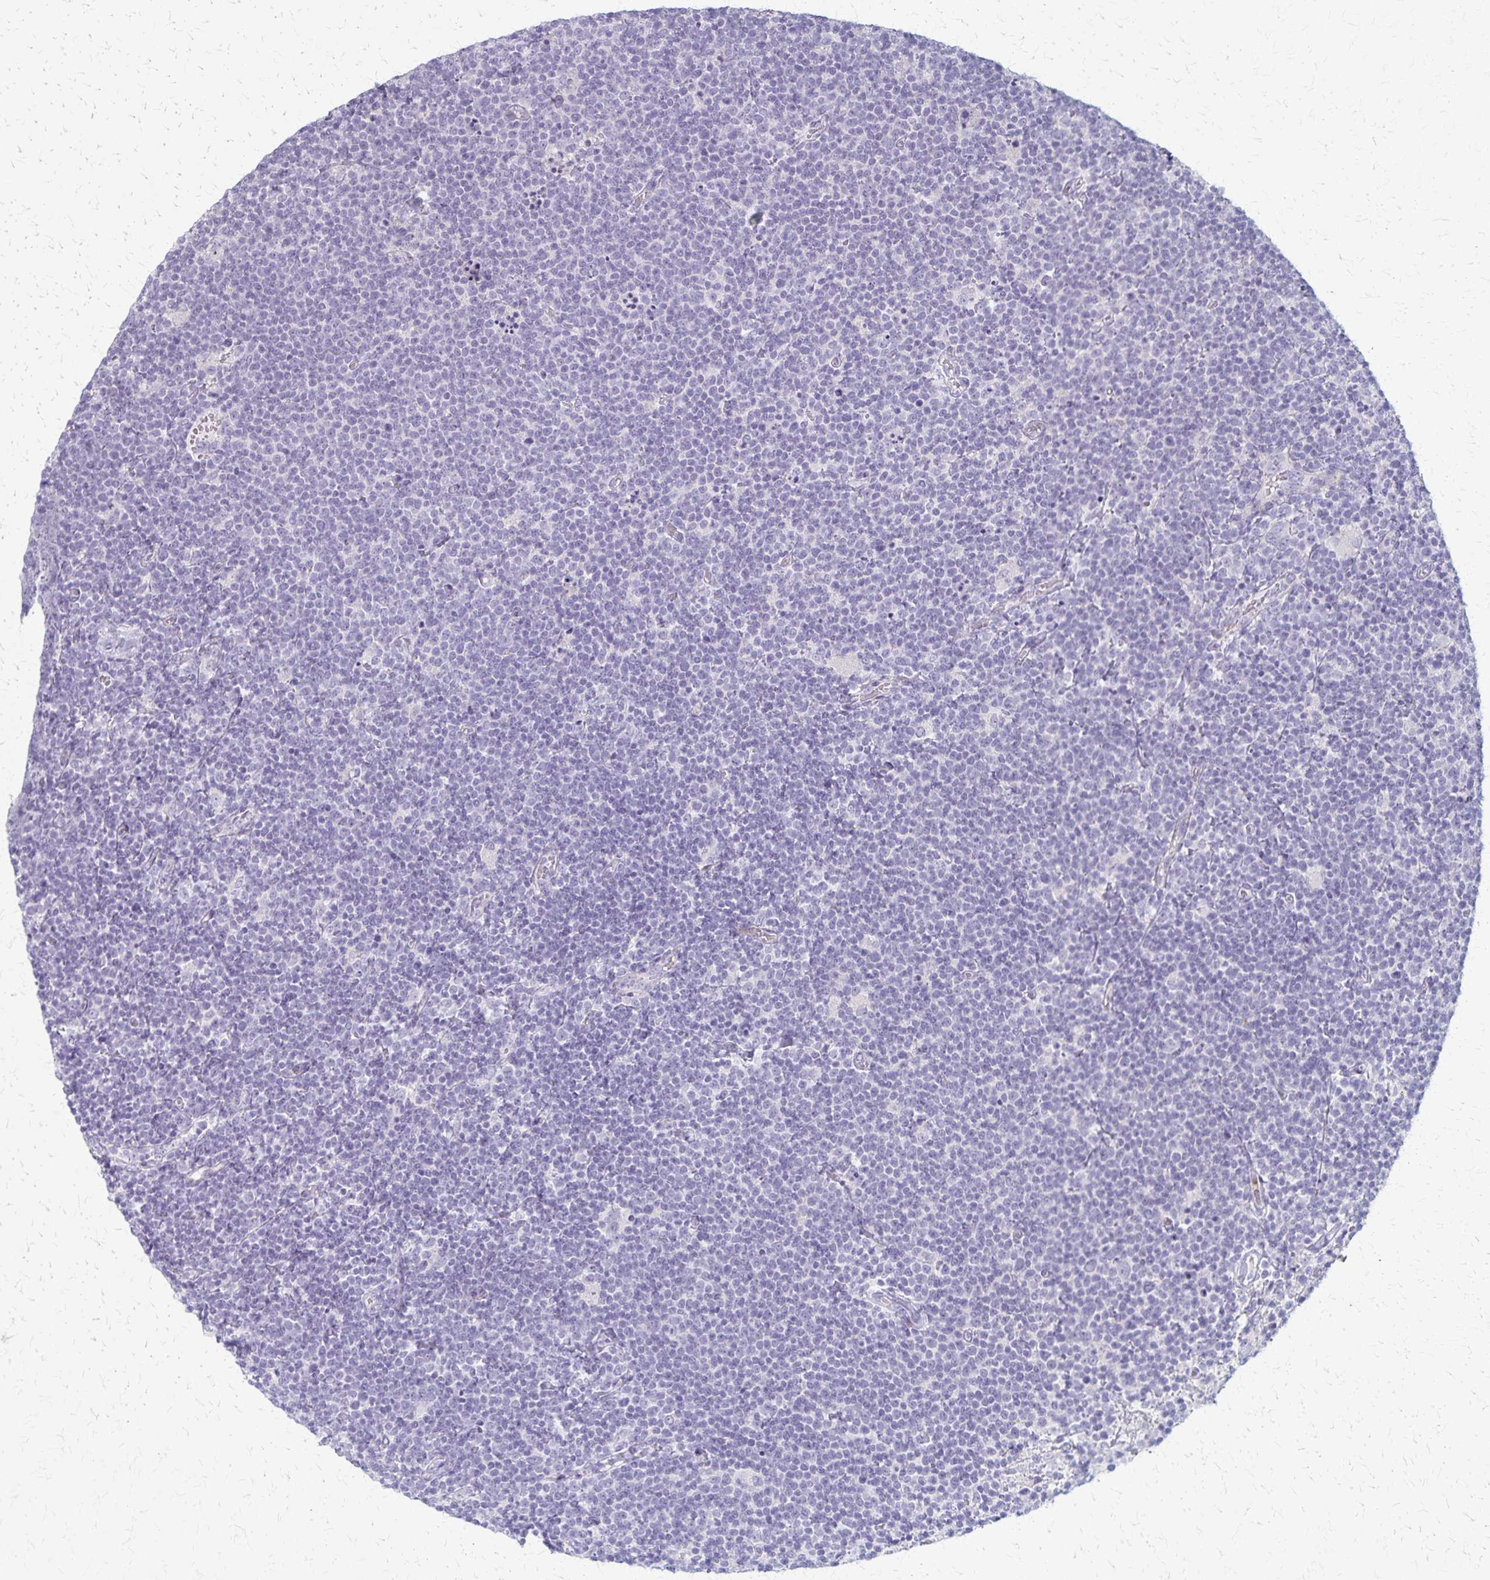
{"staining": {"intensity": "negative", "quantity": "none", "location": "none"}, "tissue": "lymphoma", "cell_type": "Tumor cells", "image_type": "cancer", "snomed": [{"axis": "morphology", "description": "Malignant lymphoma, non-Hodgkin's type, High grade"}, {"axis": "topography", "description": "Lymph node"}], "caption": "A micrograph of human lymphoma is negative for staining in tumor cells.", "gene": "RASL10B", "patient": {"sex": "male", "age": 61}}